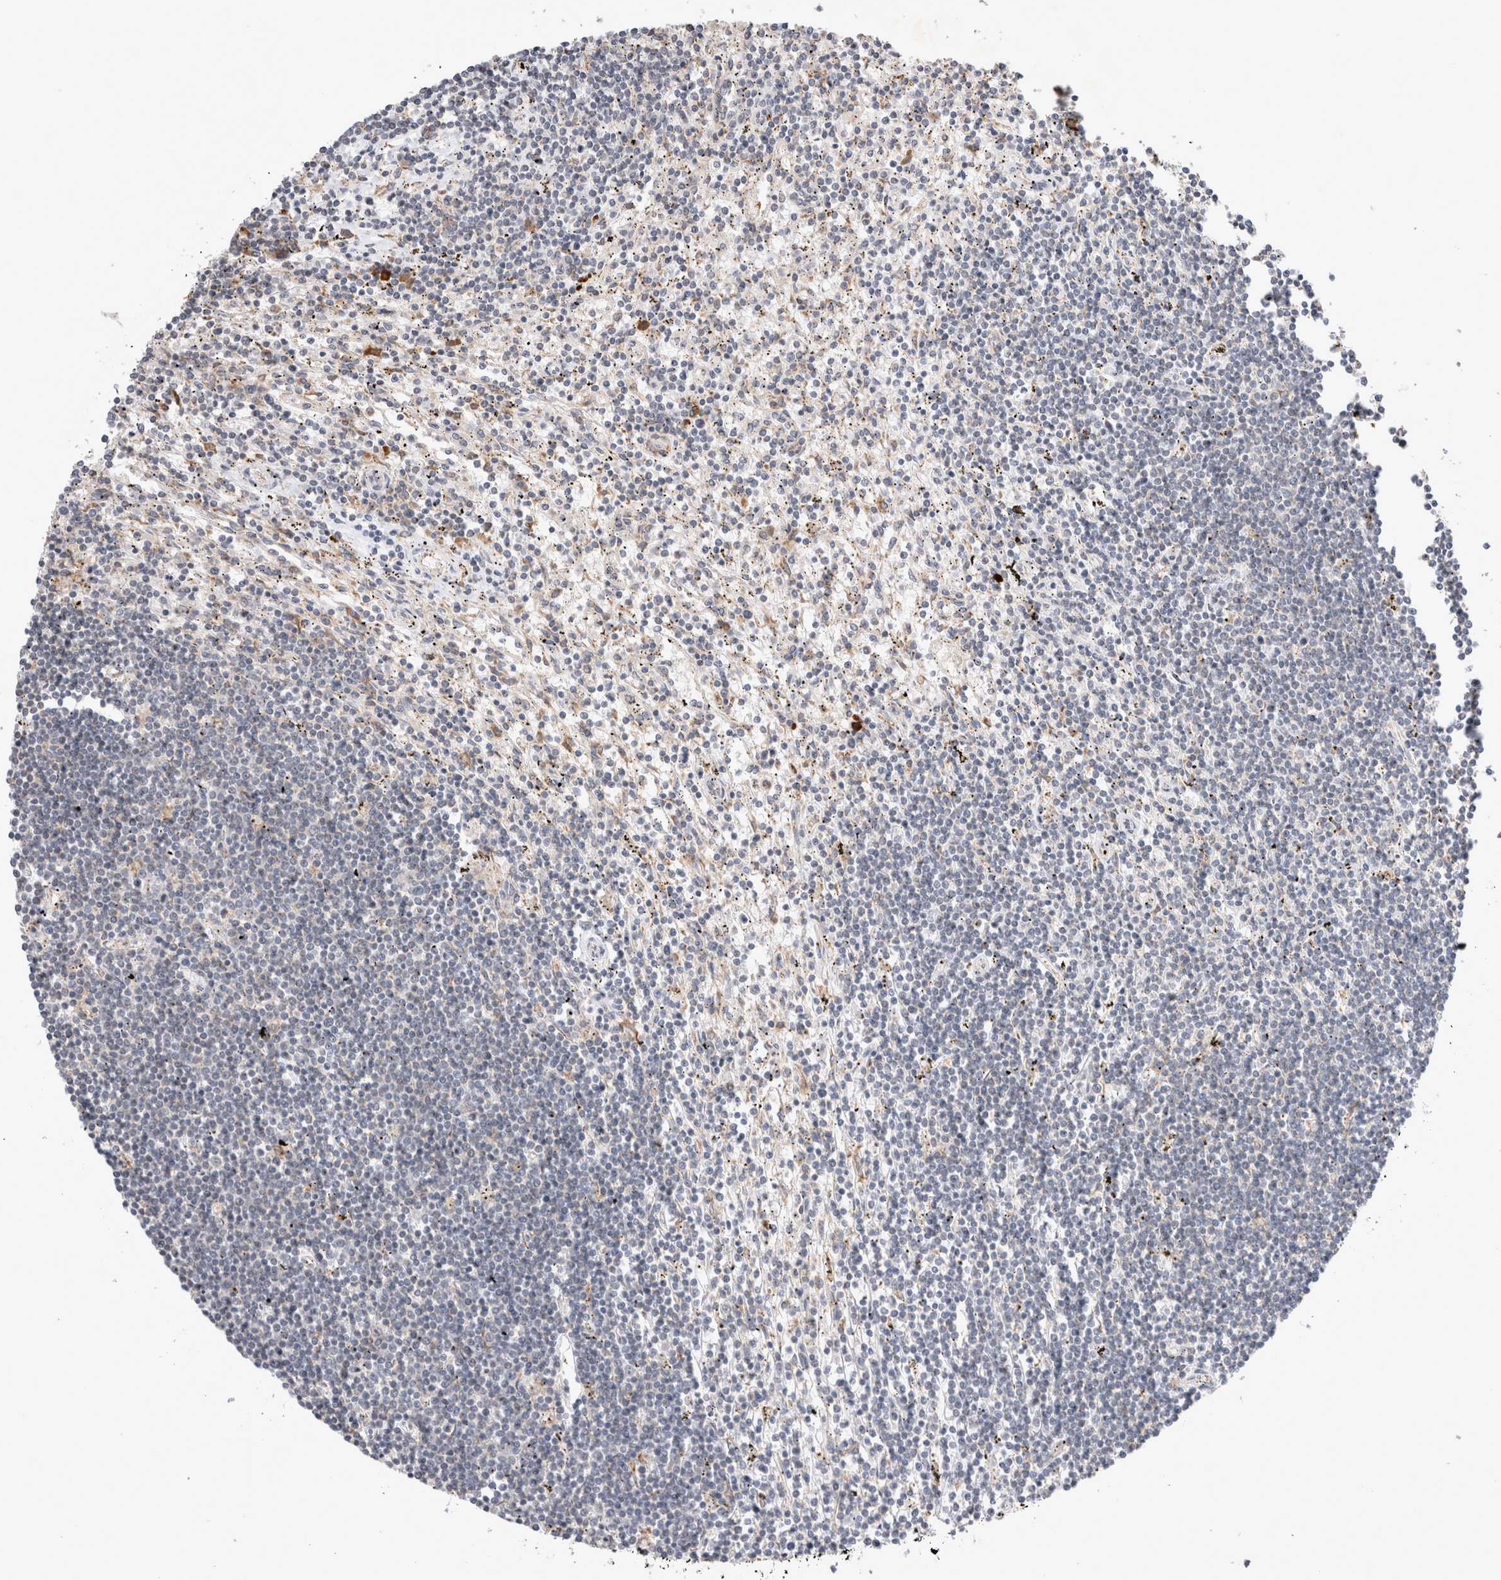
{"staining": {"intensity": "negative", "quantity": "none", "location": "none"}, "tissue": "lymphoma", "cell_type": "Tumor cells", "image_type": "cancer", "snomed": [{"axis": "morphology", "description": "Malignant lymphoma, non-Hodgkin's type, Low grade"}, {"axis": "topography", "description": "Spleen"}], "caption": "Immunohistochemistry histopathology image of human low-grade malignant lymphoma, non-Hodgkin's type stained for a protein (brown), which demonstrates no positivity in tumor cells.", "gene": "NEDD4L", "patient": {"sex": "male", "age": 76}}